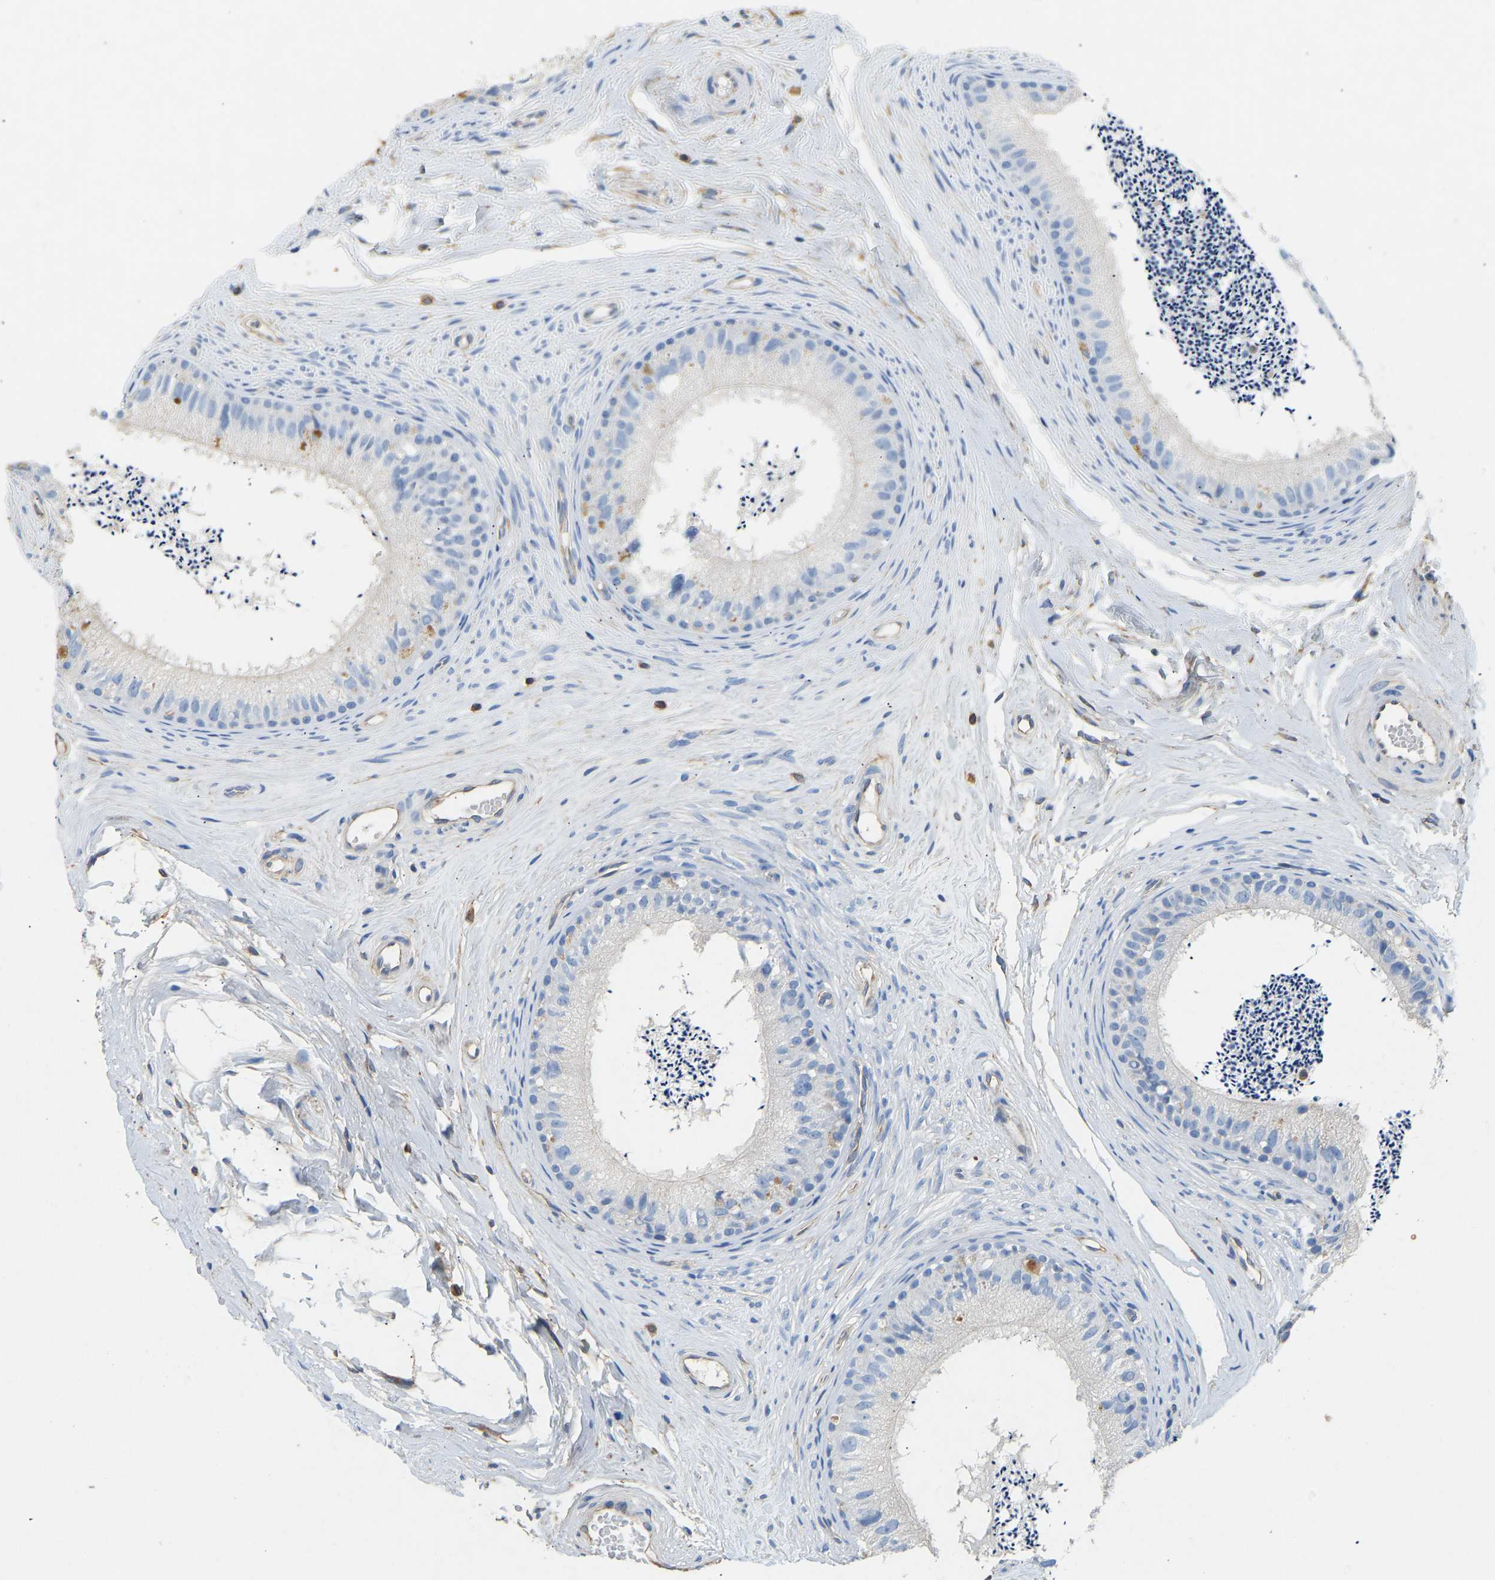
{"staining": {"intensity": "negative", "quantity": "none", "location": "none"}, "tissue": "epididymis", "cell_type": "Glandular cells", "image_type": "normal", "snomed": [{"axis": "morphology", "description": "Normal tissue, NOS"}, {"axis": "topography", "description": "Epididymis"}], "caption": "Immunohistochemistry (IHC) micrograph of normal epididymis: epididymis stained with DAB (3,3'-diaminobenzidine) shows no significant protein expression in glandular cells. The staining is performed using DAB (3,3'-diaminobenzidine) brown chromogen with nuclei counter-stained in using hematoxylin.", "gene": "TECTA", "patient": {"sex": "male", "age": 56}}